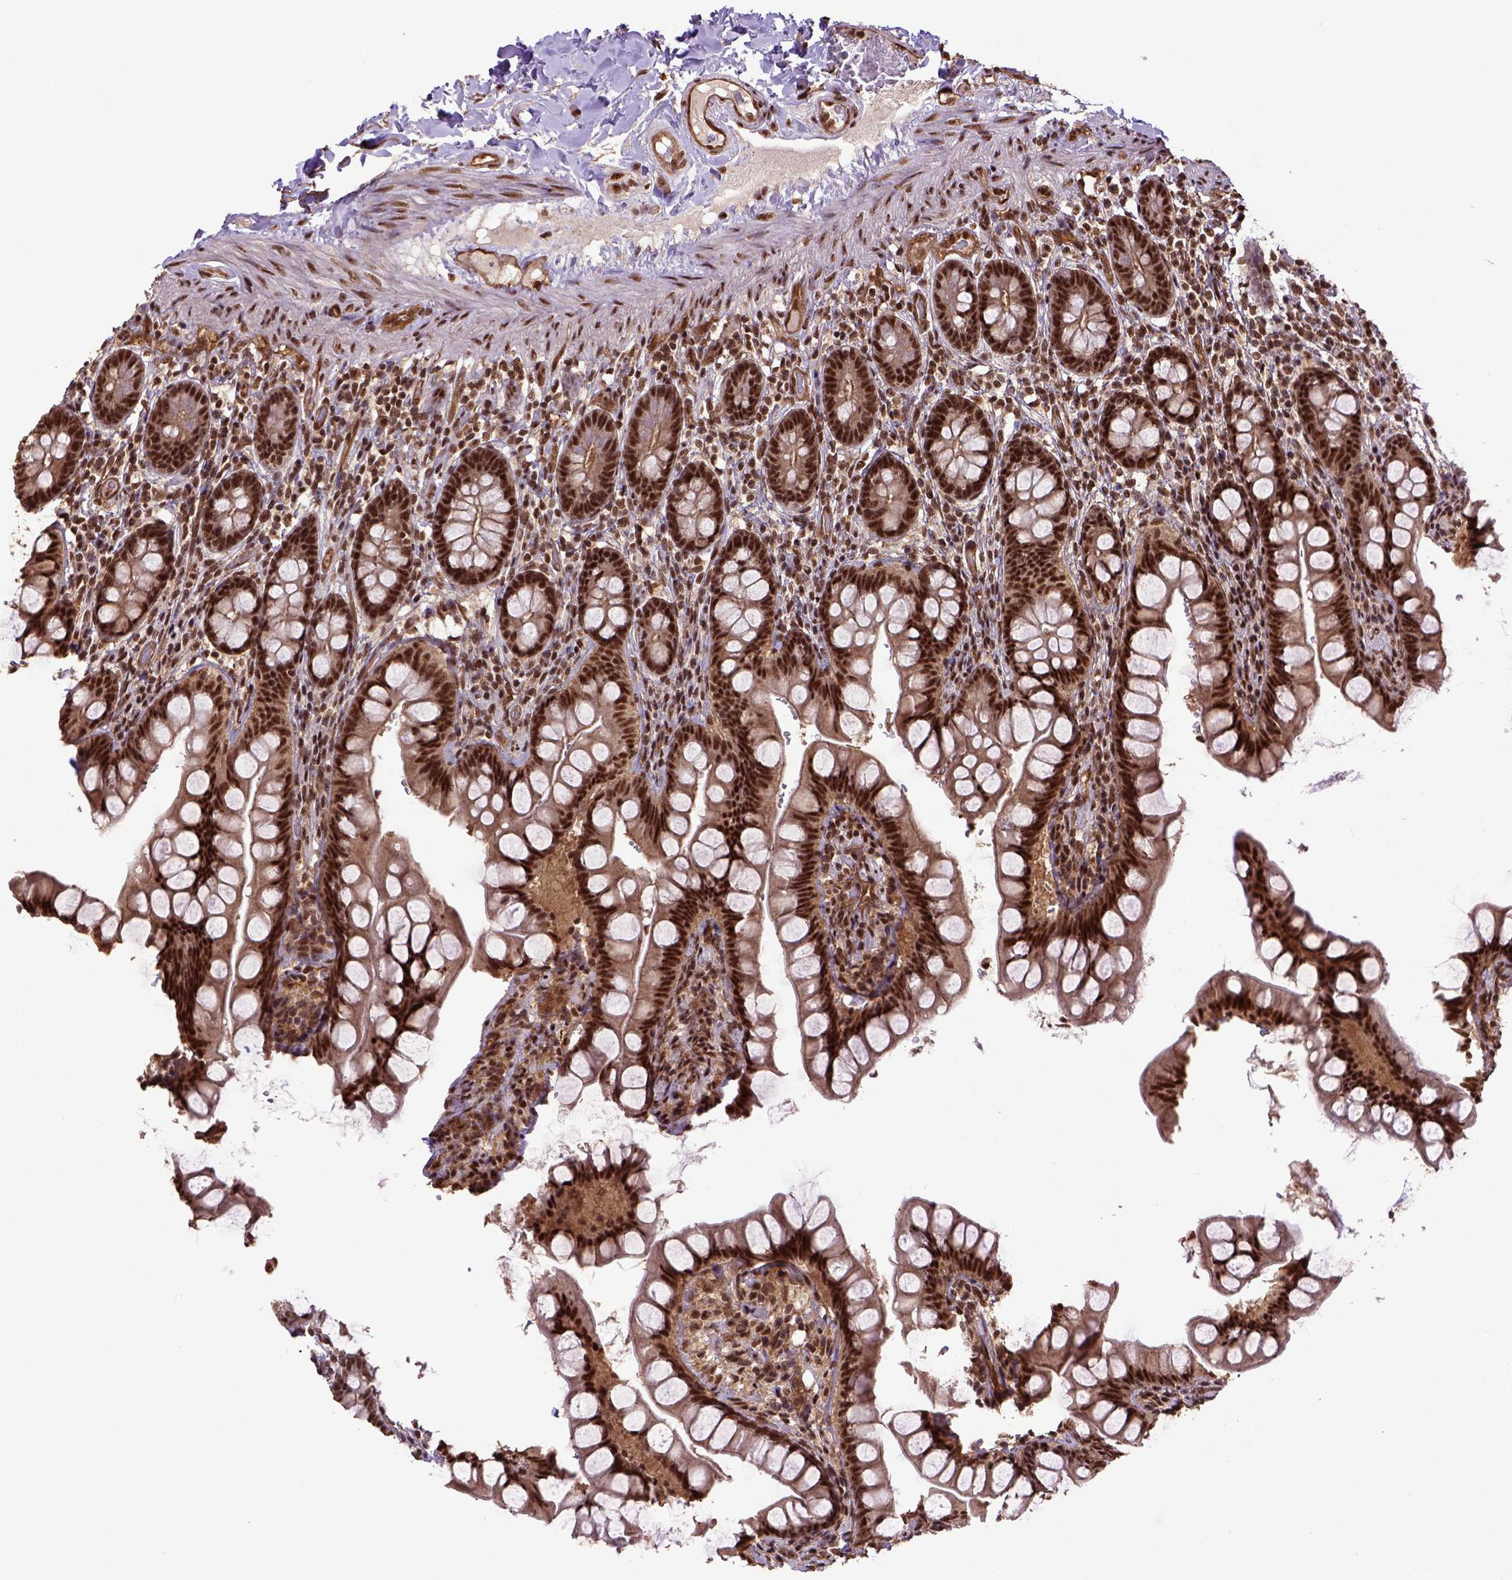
{"staining": {"intensity": "strong", "quantity": ">75%", "location": "nuclear"}, "tissue": "small intestine", "cell_type": "Glandular cells", "image_type": "normal", "snomed": [{"axis": "morphology", "description": "Normal tissue, NOS"}, {"axis": "topography", "description": "Small intestine"}], "caption": "The photomicrograph exhibits staining of normal small intestine, revealing strong nuclear protein staining (brown color) within glandular cells. (IHC, brightfield microscopy, high magnification).", "gene": "PPIG", "patient": {"sex": "male", "age": 70}}